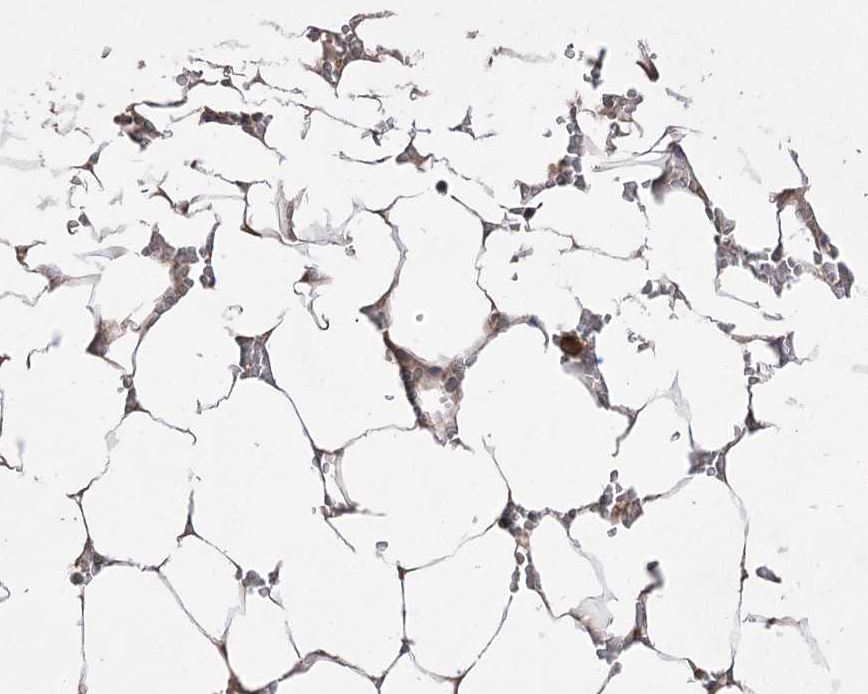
{"staining": {"intensity": "moderate", "quantity": "25%-75%", "location": "nuclear"}, "tissue": "bone marrow", "cell_type": "Hematopoietic cells", "image_type": "normal", "snomed": [{"axis": "morphology", "description": "Normal tissue, NOS"}, {"axis": "topography", "description": "Bone marrow"}], "caption": "Hematopoietic cells display moderate nuclear staining in about 25%-75% of cells in benign bone marrow.", "gene": "ZSCAN23", "patient": {"sex": "male", "age": 70}}